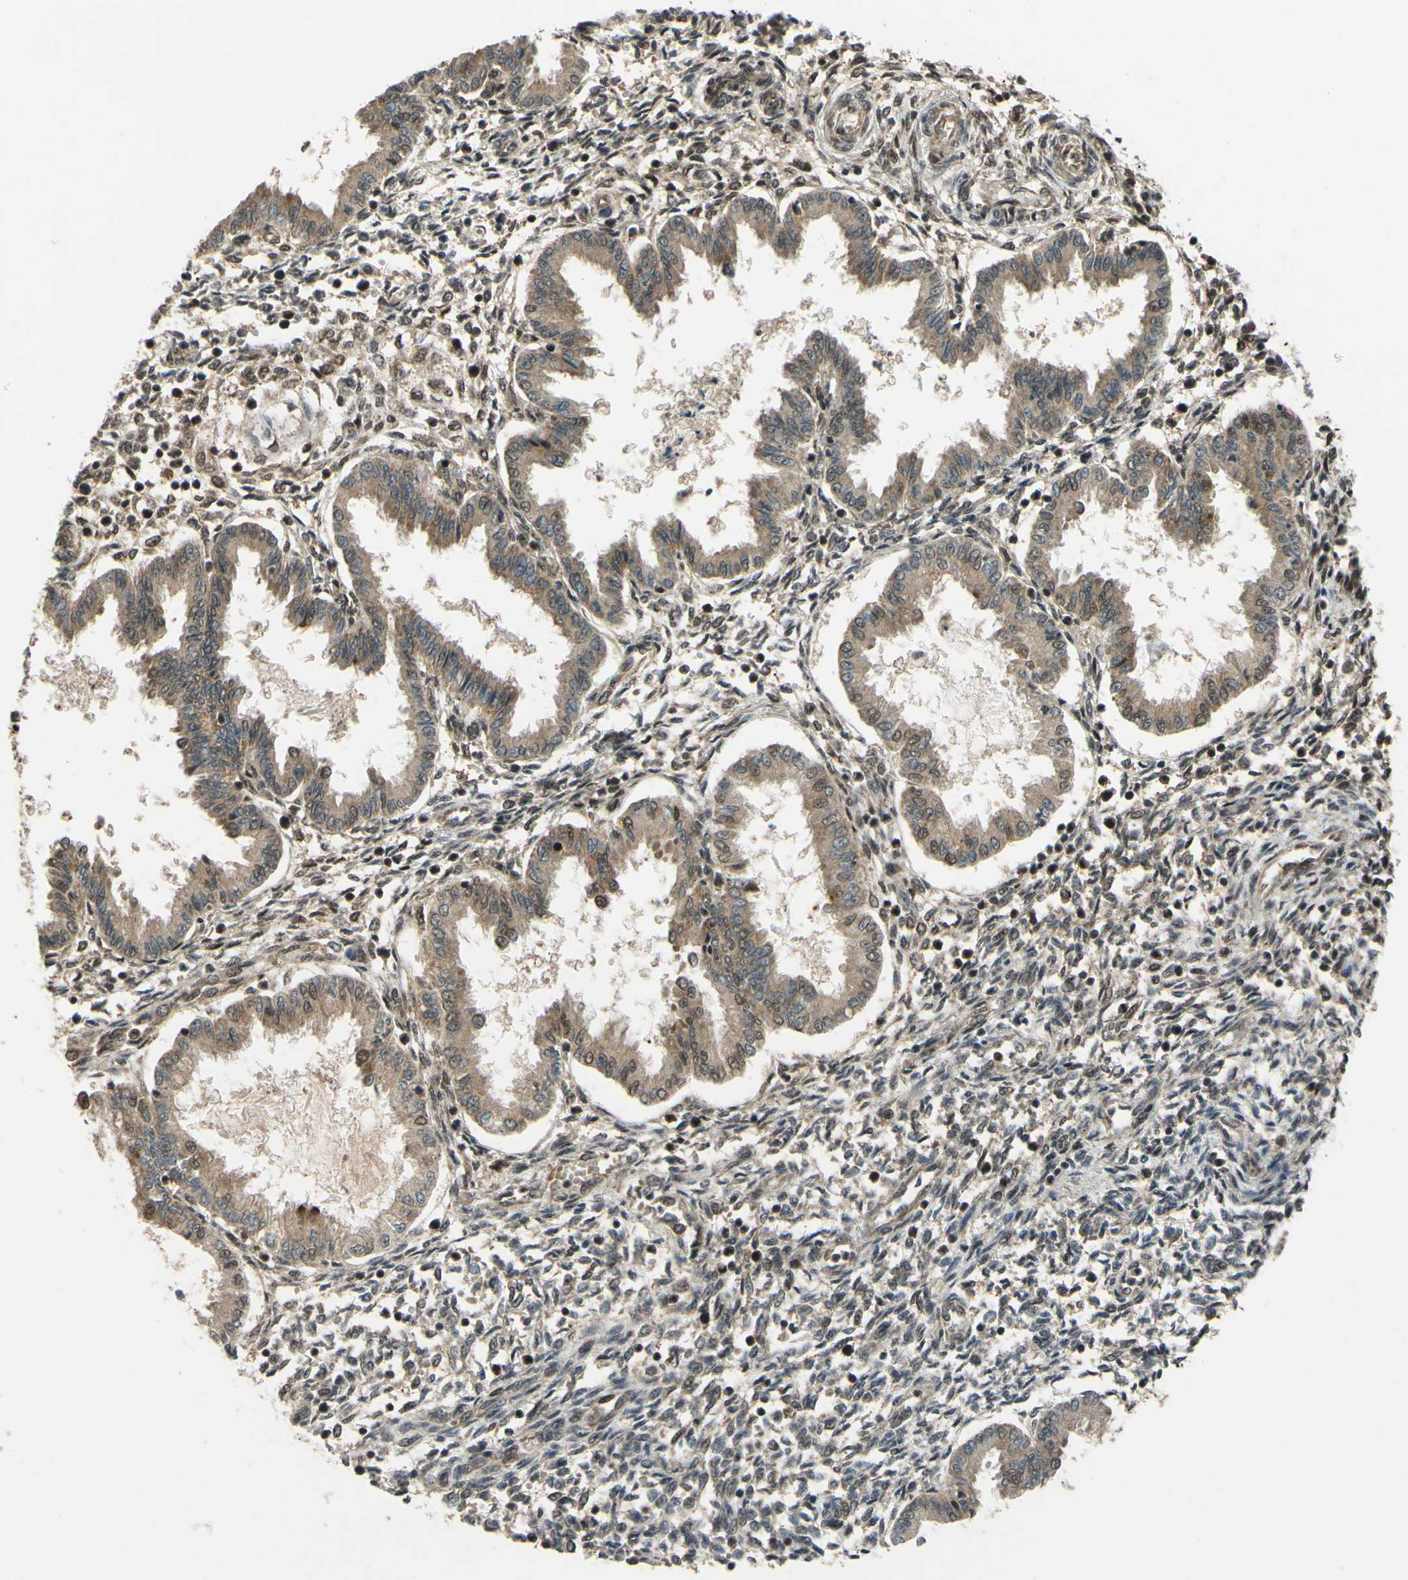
{"staining": {"intensity": "weak", "quantity": "<25%", "location": "cytoplasmic/membranous,nuclear"}, "tissue": "endometrium", "cell_type": "Cells in endometrial stroma", "image_type": "normal", "snomed": [{"axis": "morphology", "description": "Normal tissue, NOS"}, {"axis": "topography", "description": "Endometrium"}], "caption": "Endometrium stained for a protein using immunohistochemistry (IHC) displays no positivity cells in endometrial stroma.", "gene": "ABCC8", "patient": {"sex": "female", "age": 33}}